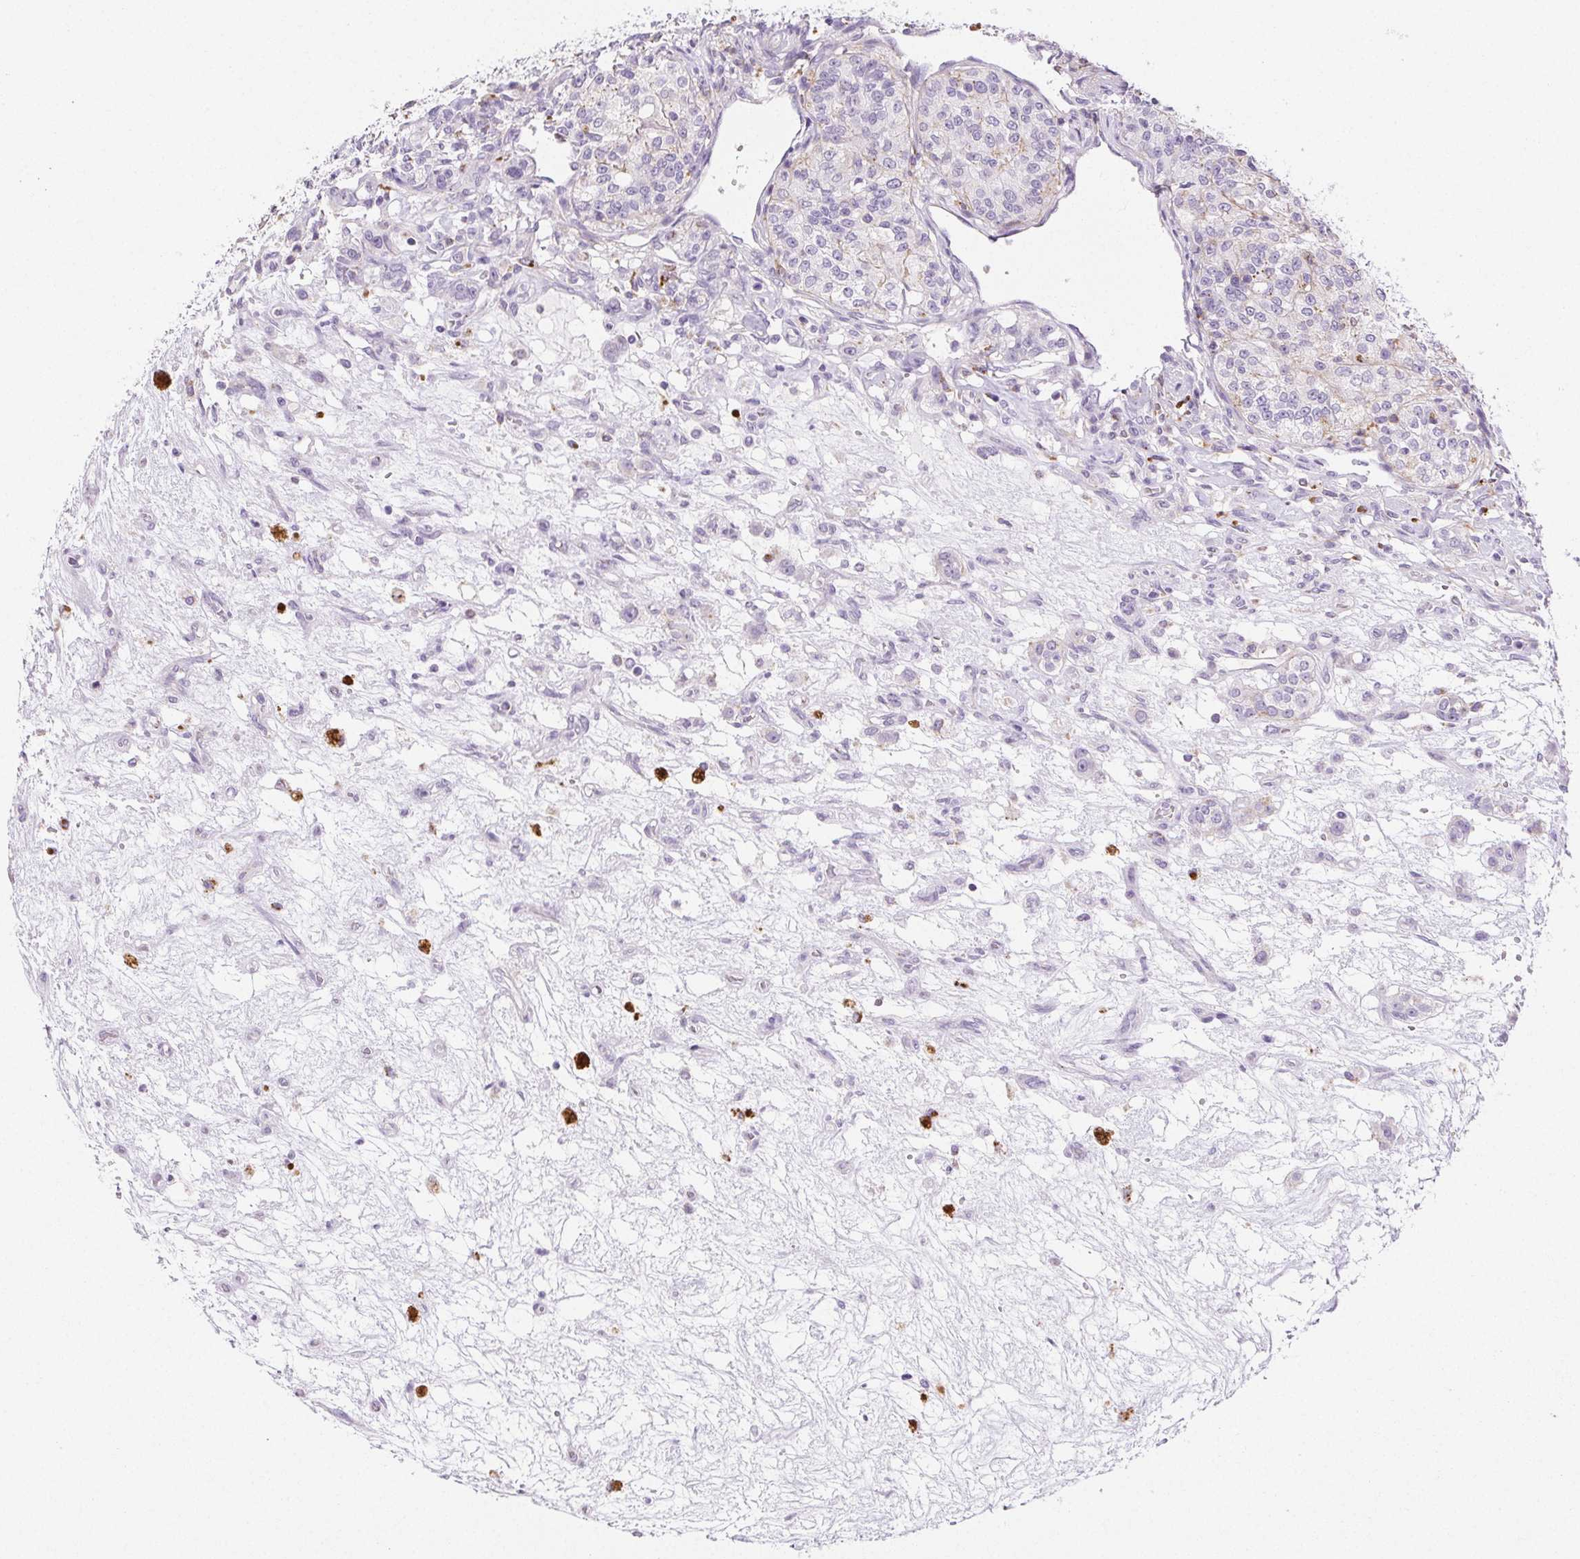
{"staining": {"intensity": "negative", "quantity": "none", "location": "none"}, "tissue": "renal cancer", "cell_type": "Tumor cells", "image_type": "cancer", "snomed": [{"axis": "morphology", "description": "Adenocarcinoma, NOS"}, {"axis": "topography", "description": "Kidney"}], "caption": "Photomicrograph shows no significant protein expression in tumor cells of renal adenocarcinoma.", "gene": "LIPA", "patient": {"sex": "female", "age": 63}}